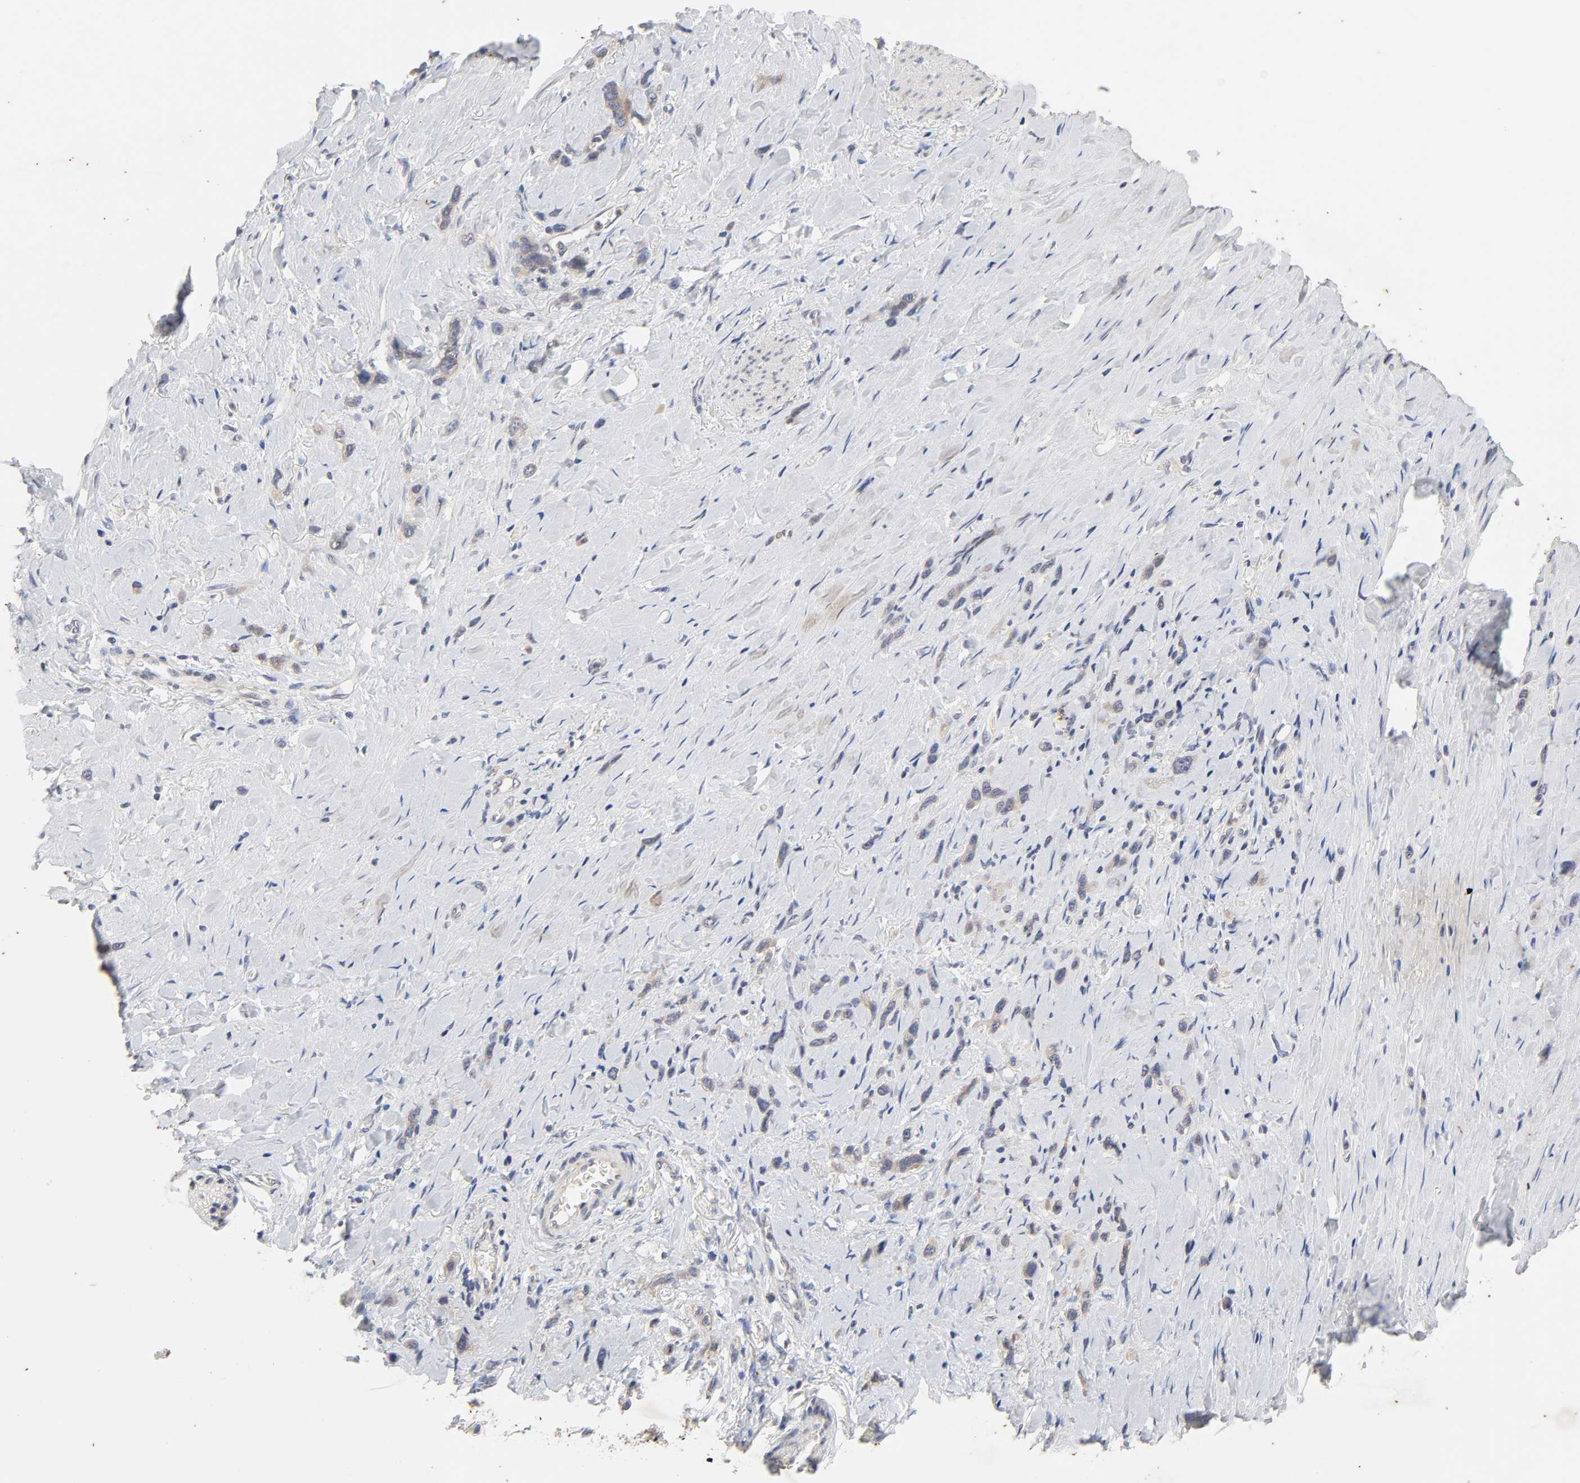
{"staining": {"intensity": "weak", "quantity": ">75%", "location": "cytoplasmic/membranous"}, "tissue": "stomach cancer", "cell_type": "Tumor cells", "image_type": "cancer", "snomed": [{"axis": "morphology", "description": "Normal tissue, NOS"}, {"axis": "morphology", "description": "Adenocarcinoma, NOS"}, {"axis": "morphology", "description": "Adenocarcinoma, High grade"}, {"axis": "topography", "description": "Stomach, upper"}, {"axis": "topography", "description": "Stomach"}], "caption": "This histopathology image shows stomach cancer stained with immunohistochemistry to label a protein in brown. The cytoplasmic/membranous of tumor cells show weak positivity for the protein. Nuclei are counter-stained blue.", "gene": "CXADR", "patient": {"sex": "female", "age": 65}}